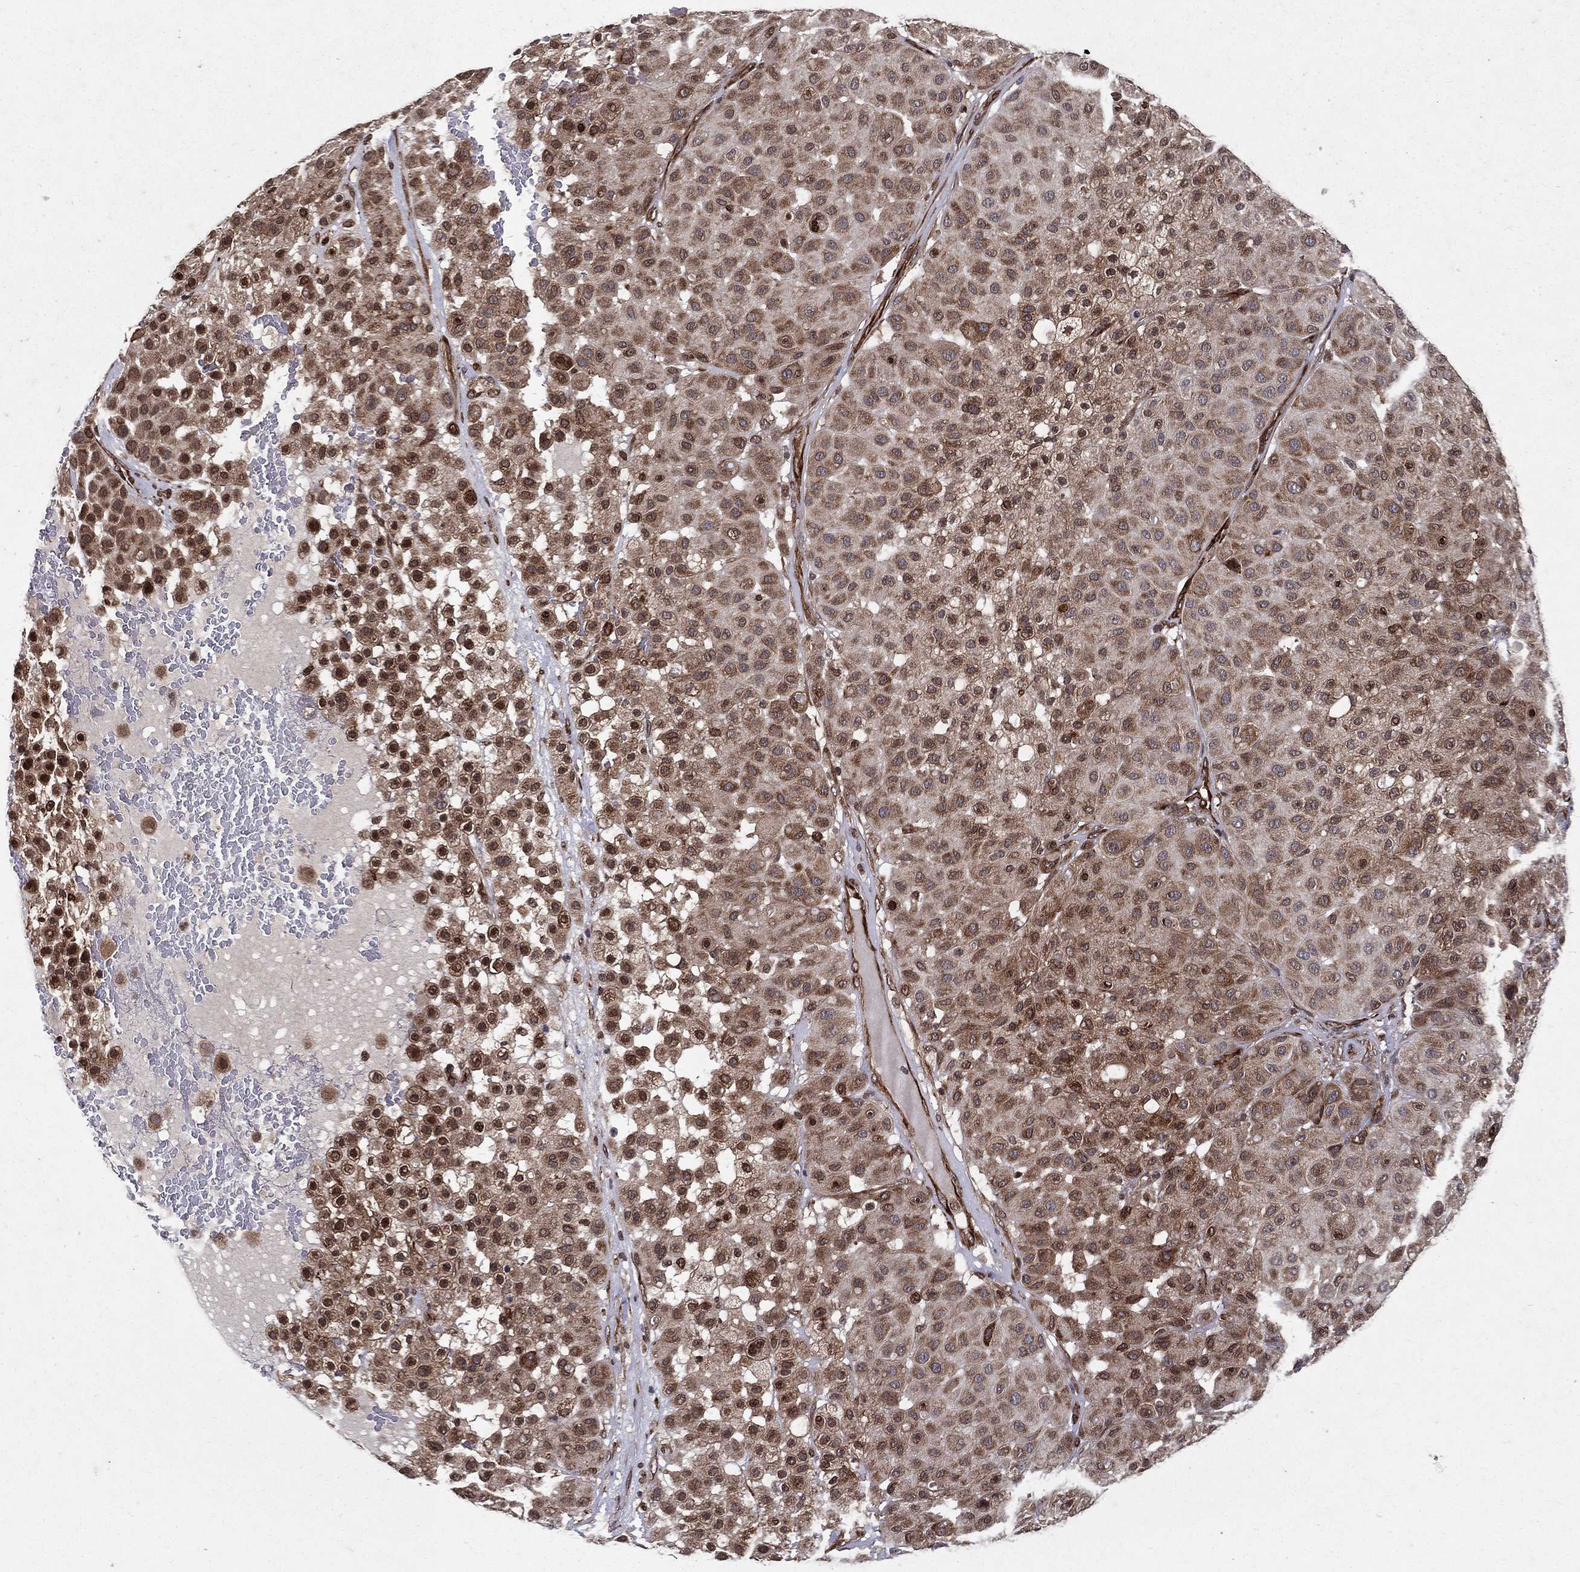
{"staining": {"intensity": "moderate", "quantity": ">75%", "location": "cytoplasmic/membranous"}, "tissue": "melanoma", "cell_type": "Tumor cells", "image_type": "cancer", "snomed": [{"axis": "morphology", "description": "Malignant melanoma, Metastatic site"}, {"axis": "topography", "description": "Smooth muscle"}], "caption": "Human melanoma stained with a brown dye demonstrates moderate cytoplasmic/membranous positive staining in about >75% of tumor cells.", "gene": "CERS2", "patient": {"sex": "male", "age": 41}}